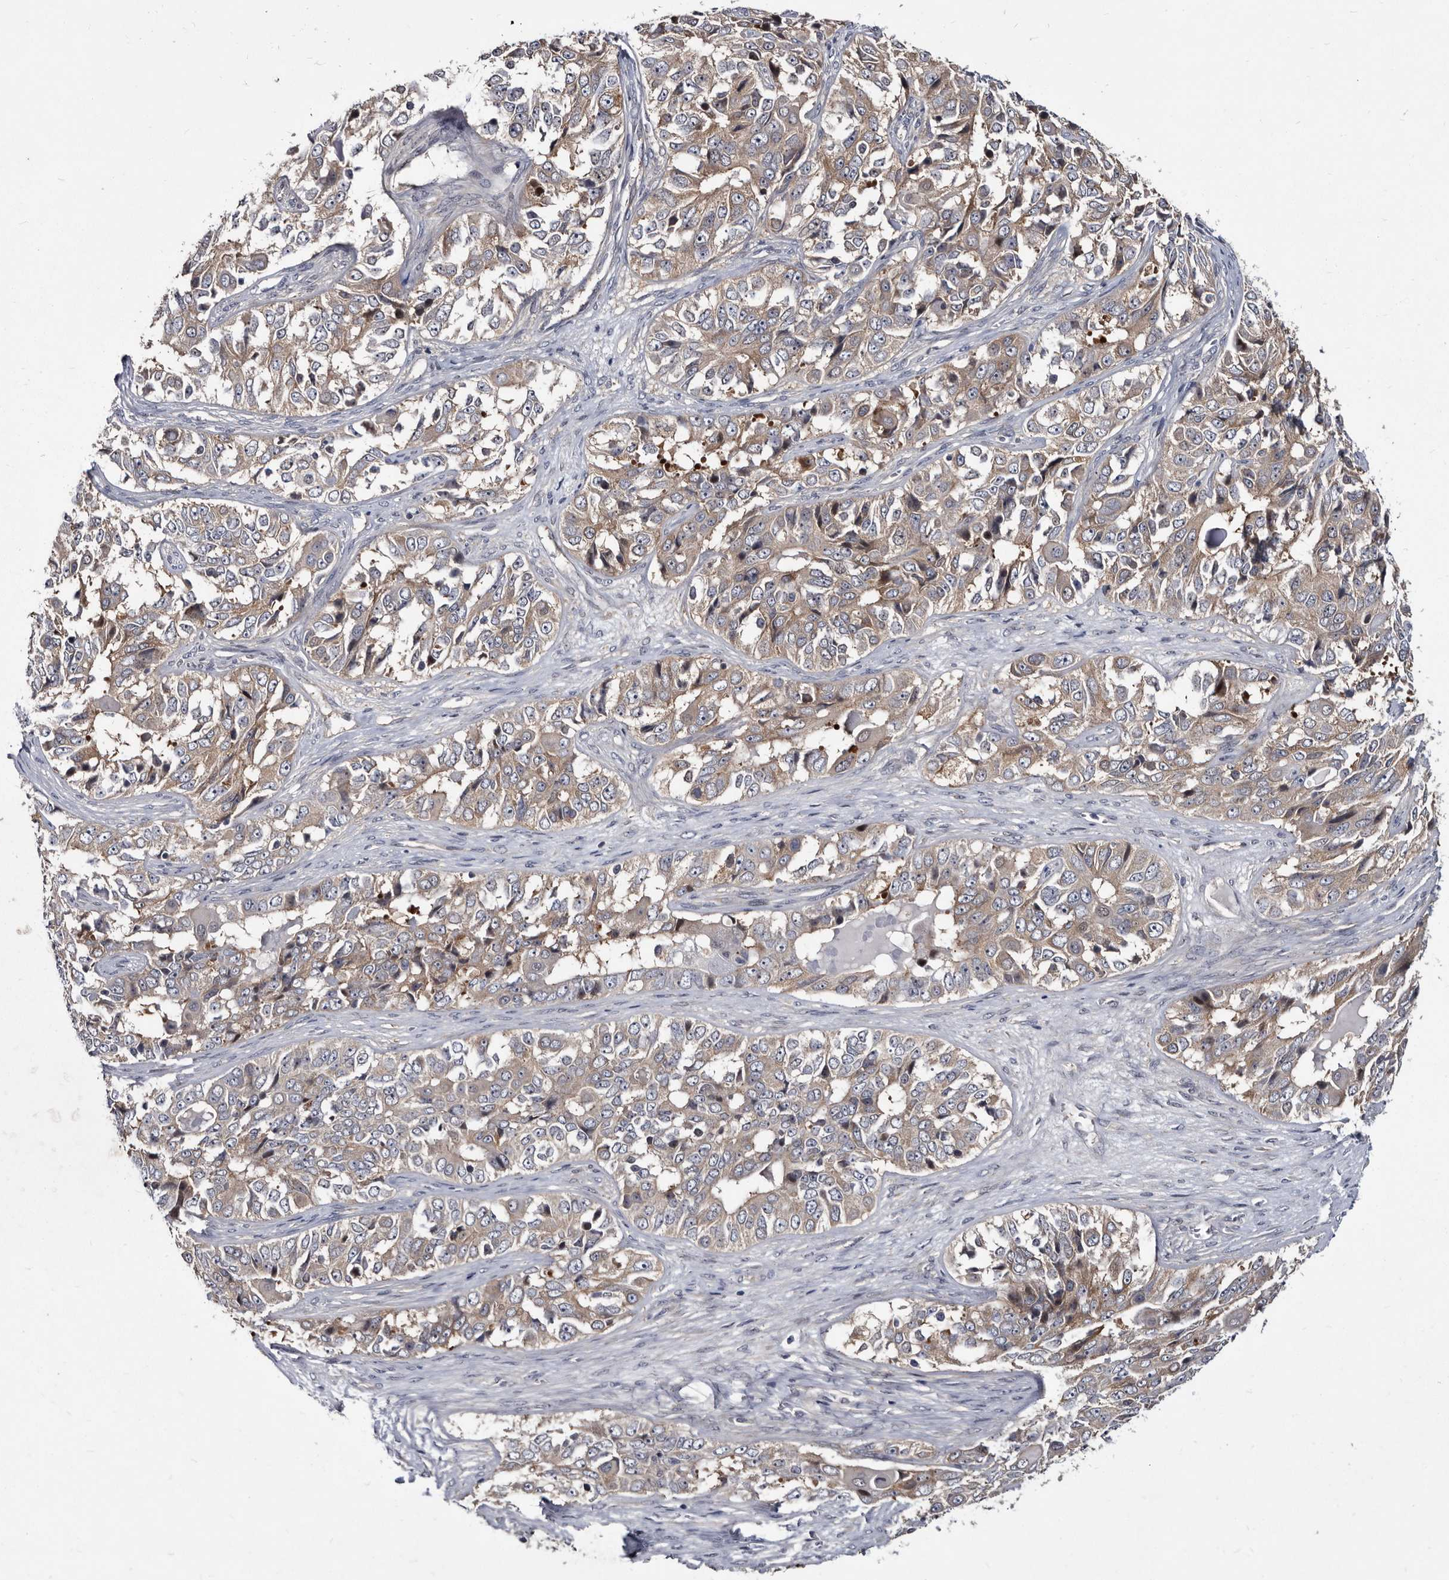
{"staining": {"intensity": "weak", "quantity": "25%-75%", "location": "cytoplasmic/membranous"}, "tissue": "ovarian cancer", "cell_type": "Tumor cells", "image_type": "cancer", "snomed": [{"axis": "morphology", "description": "Carcinoma, endometroid"}, {"axis": "topography", "description": "Ovary"}], "caption": "The immunohistochemical stain labels weak cytoplasmic/membranous staining in tumor cells of endometroid carcinoma (ovarian) tissue. Immunohistochemistry (ihc) stains the protein of interest in brown and the nuclei are stained blue.", "gene": "ABCF2", "patient": {"sex": "female", "age": 51}}